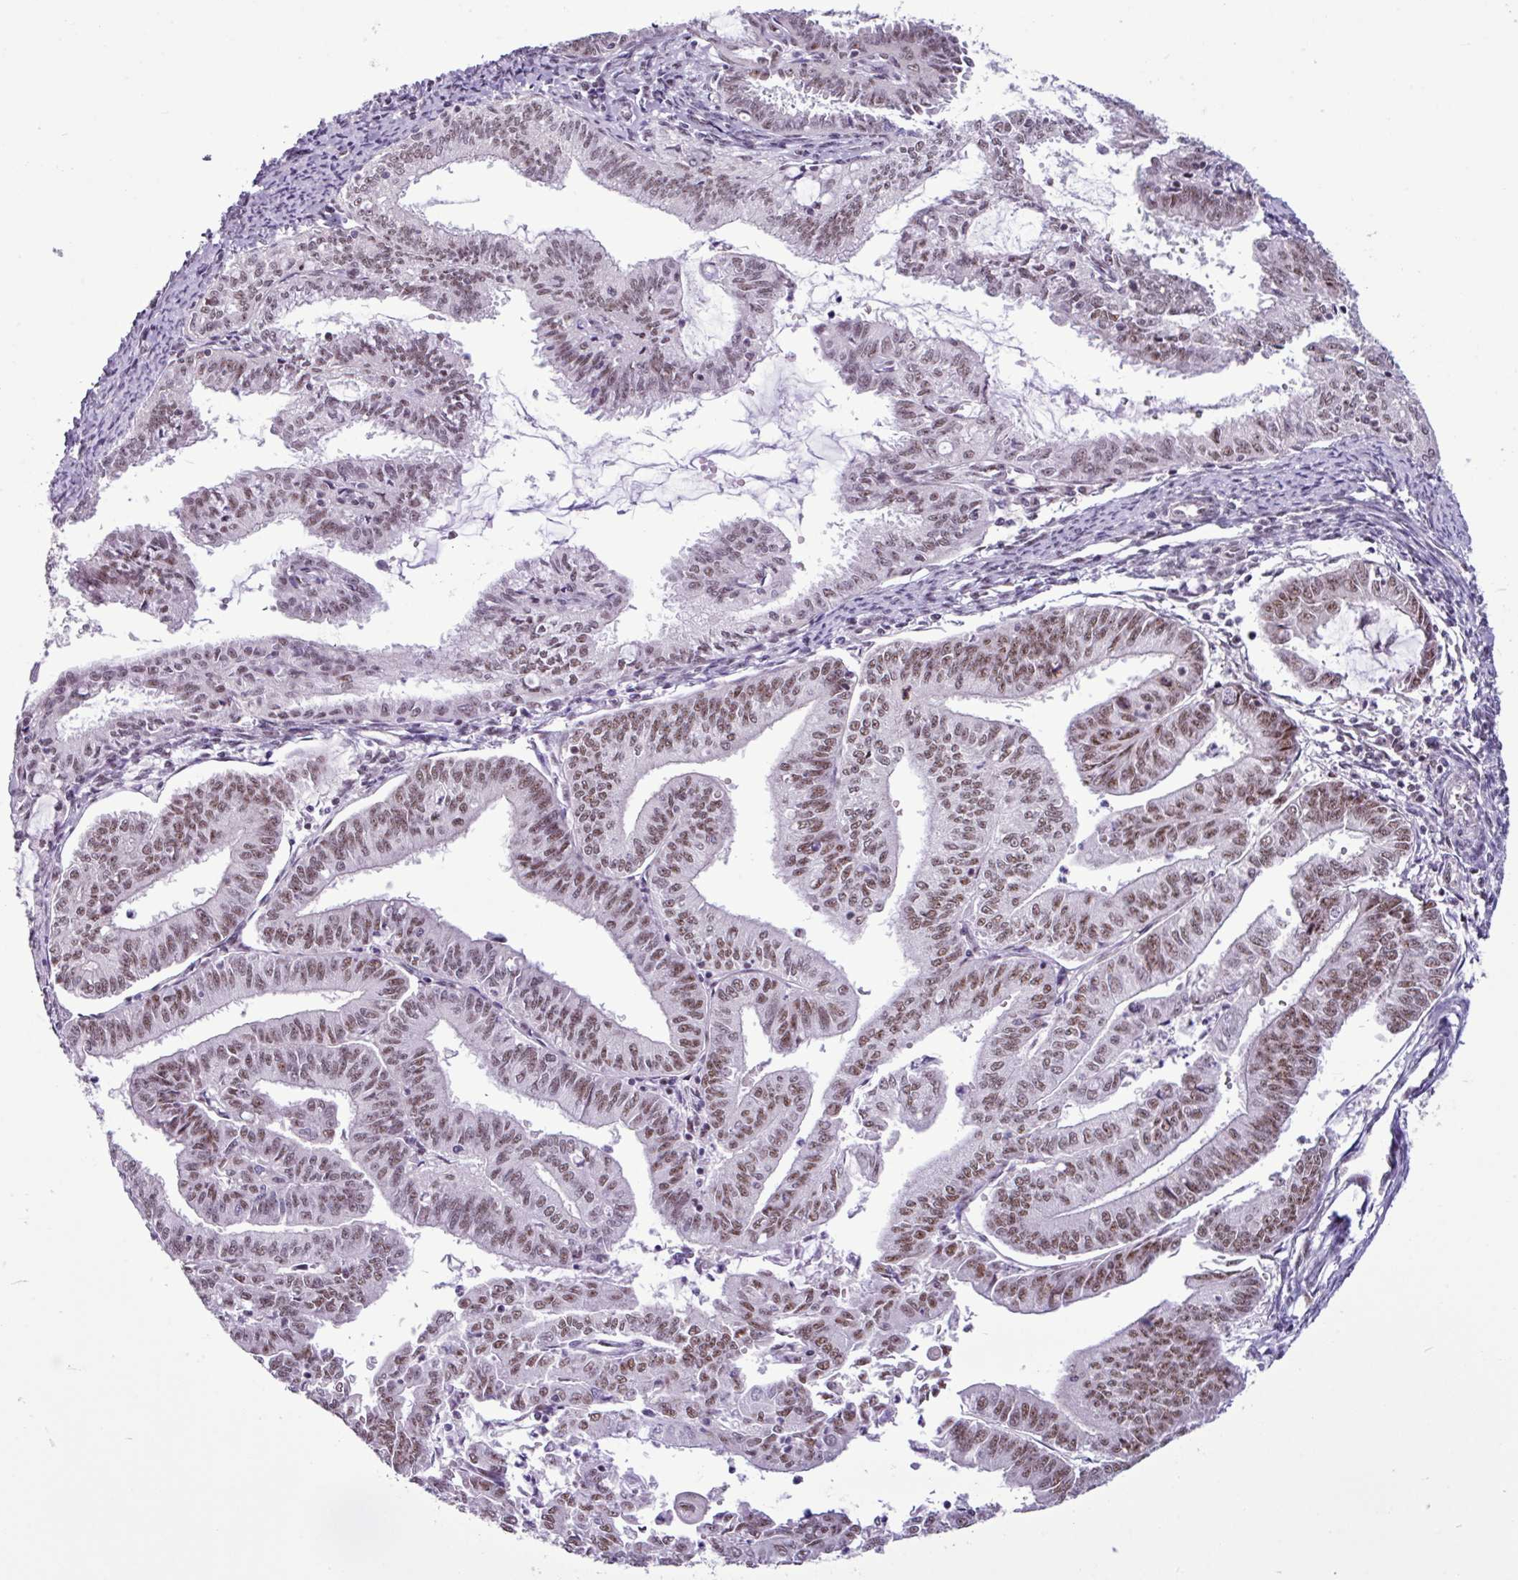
{"staining": {"intensity": "moderate", "quantity": ">75%", "location": "nuclear"}, "tissue": "endometrial cancer", "cell_type": "Tumor cells", "image_type": "cancer", "snomed": [{"axis": "morphology", "description": "Adenocarcinoma, NOS"}, {"axis": "topography", "description": "Endometrium"}], "caption": "Endometrial adenocarcinoma stained with DAB immunohistochemistry (IHC) shows medium levels of moderate nuclear expression in approximately >75% of tumor cells.", "gene": "UTP18", "patient": {"sex": "female", "age": 70}}